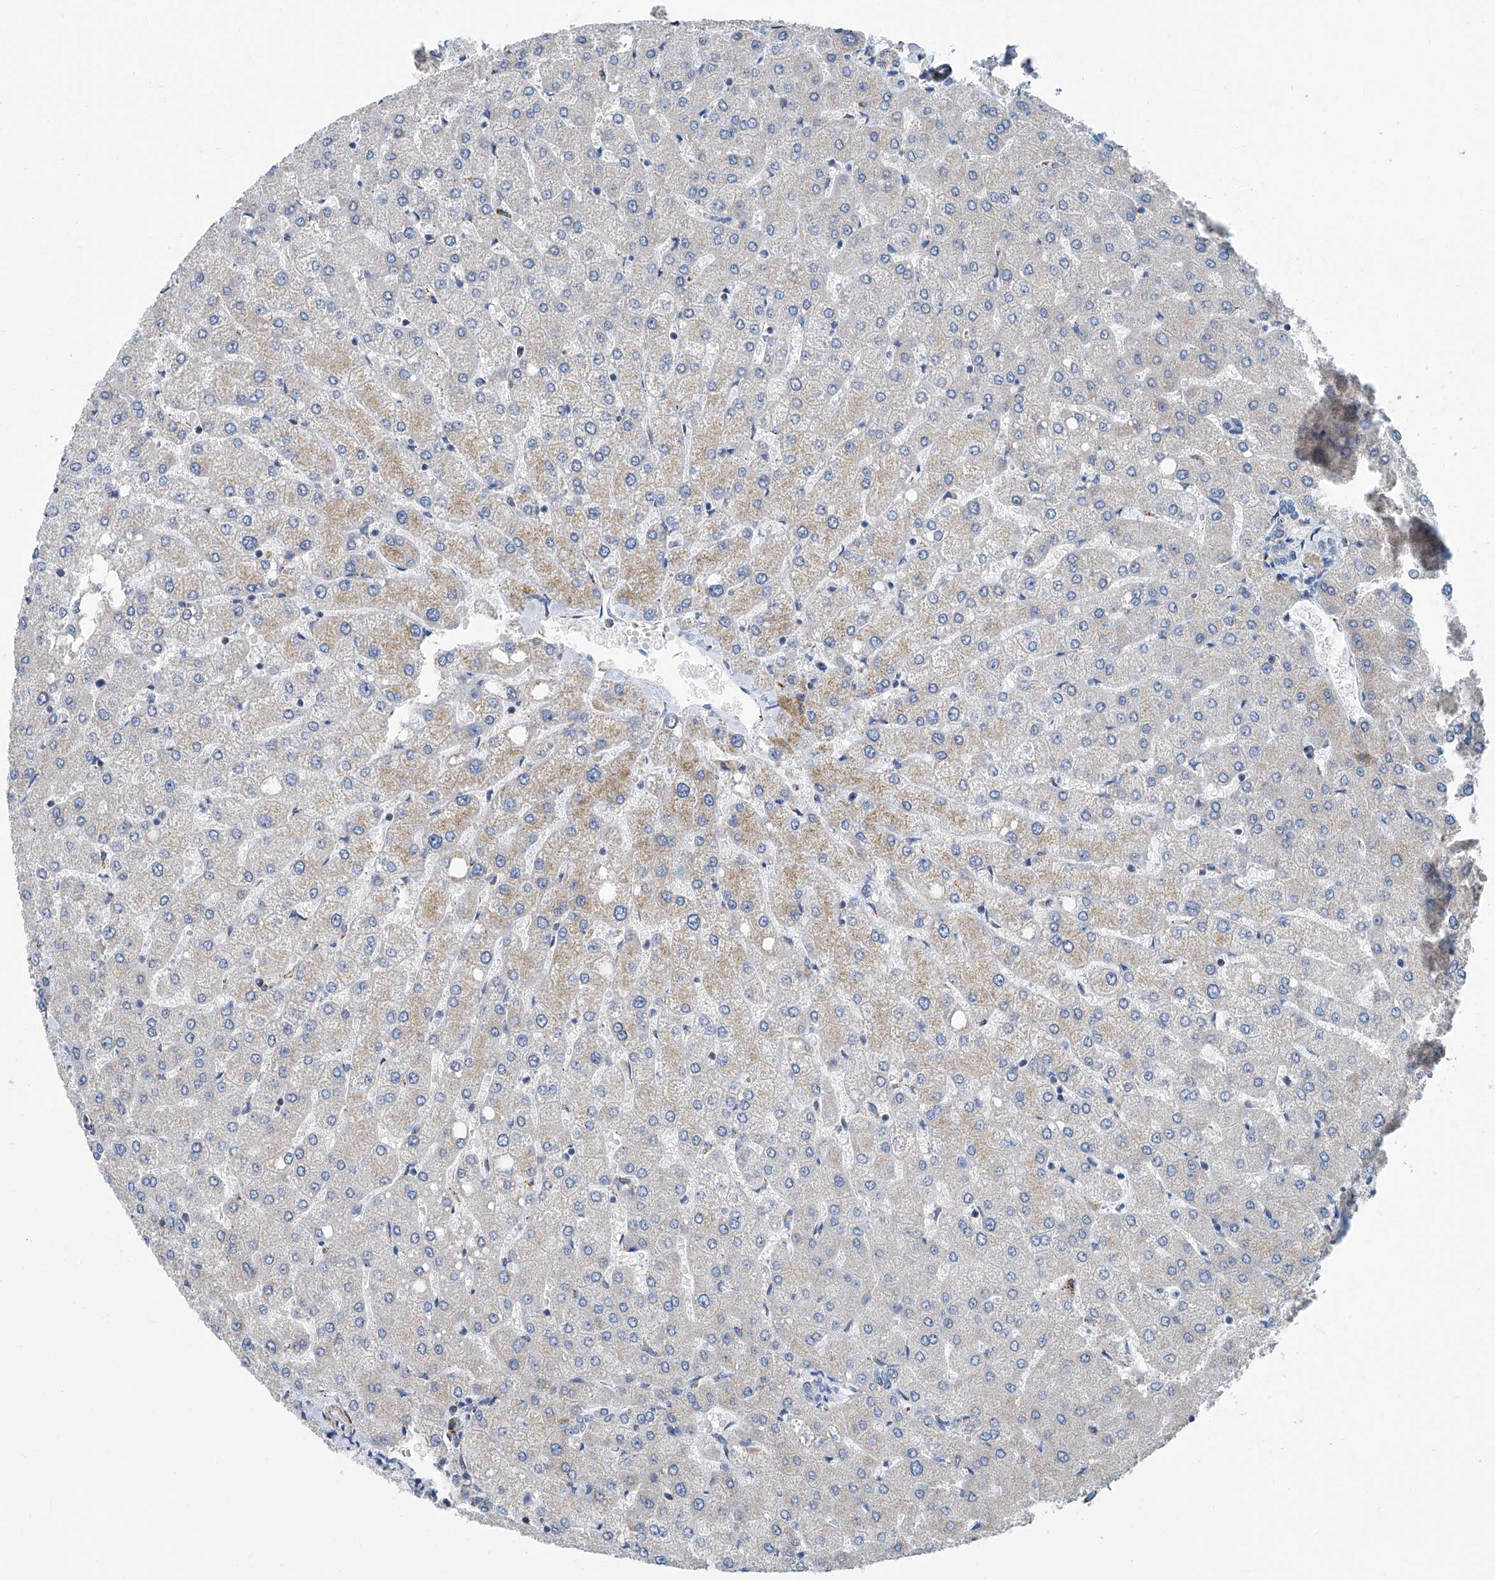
{"staining": {"intensity": "negative", "quantity": "none", "location": "none"}, "tissue": "liver", "cell_type": "Cholangiocytes", "image_type": "normal", "snomed": [{"axis": "morphology", "description": "Normal tissue, NOS"}, {"axis": "topography", "description": "Liver"}], "caption": "DAB immunohistochemical staining of unremarkable human liver demonstrates no significant positivity in cholangiocytes.", "gene": "MT", "patient": {"sex": "female", "age": 54}}